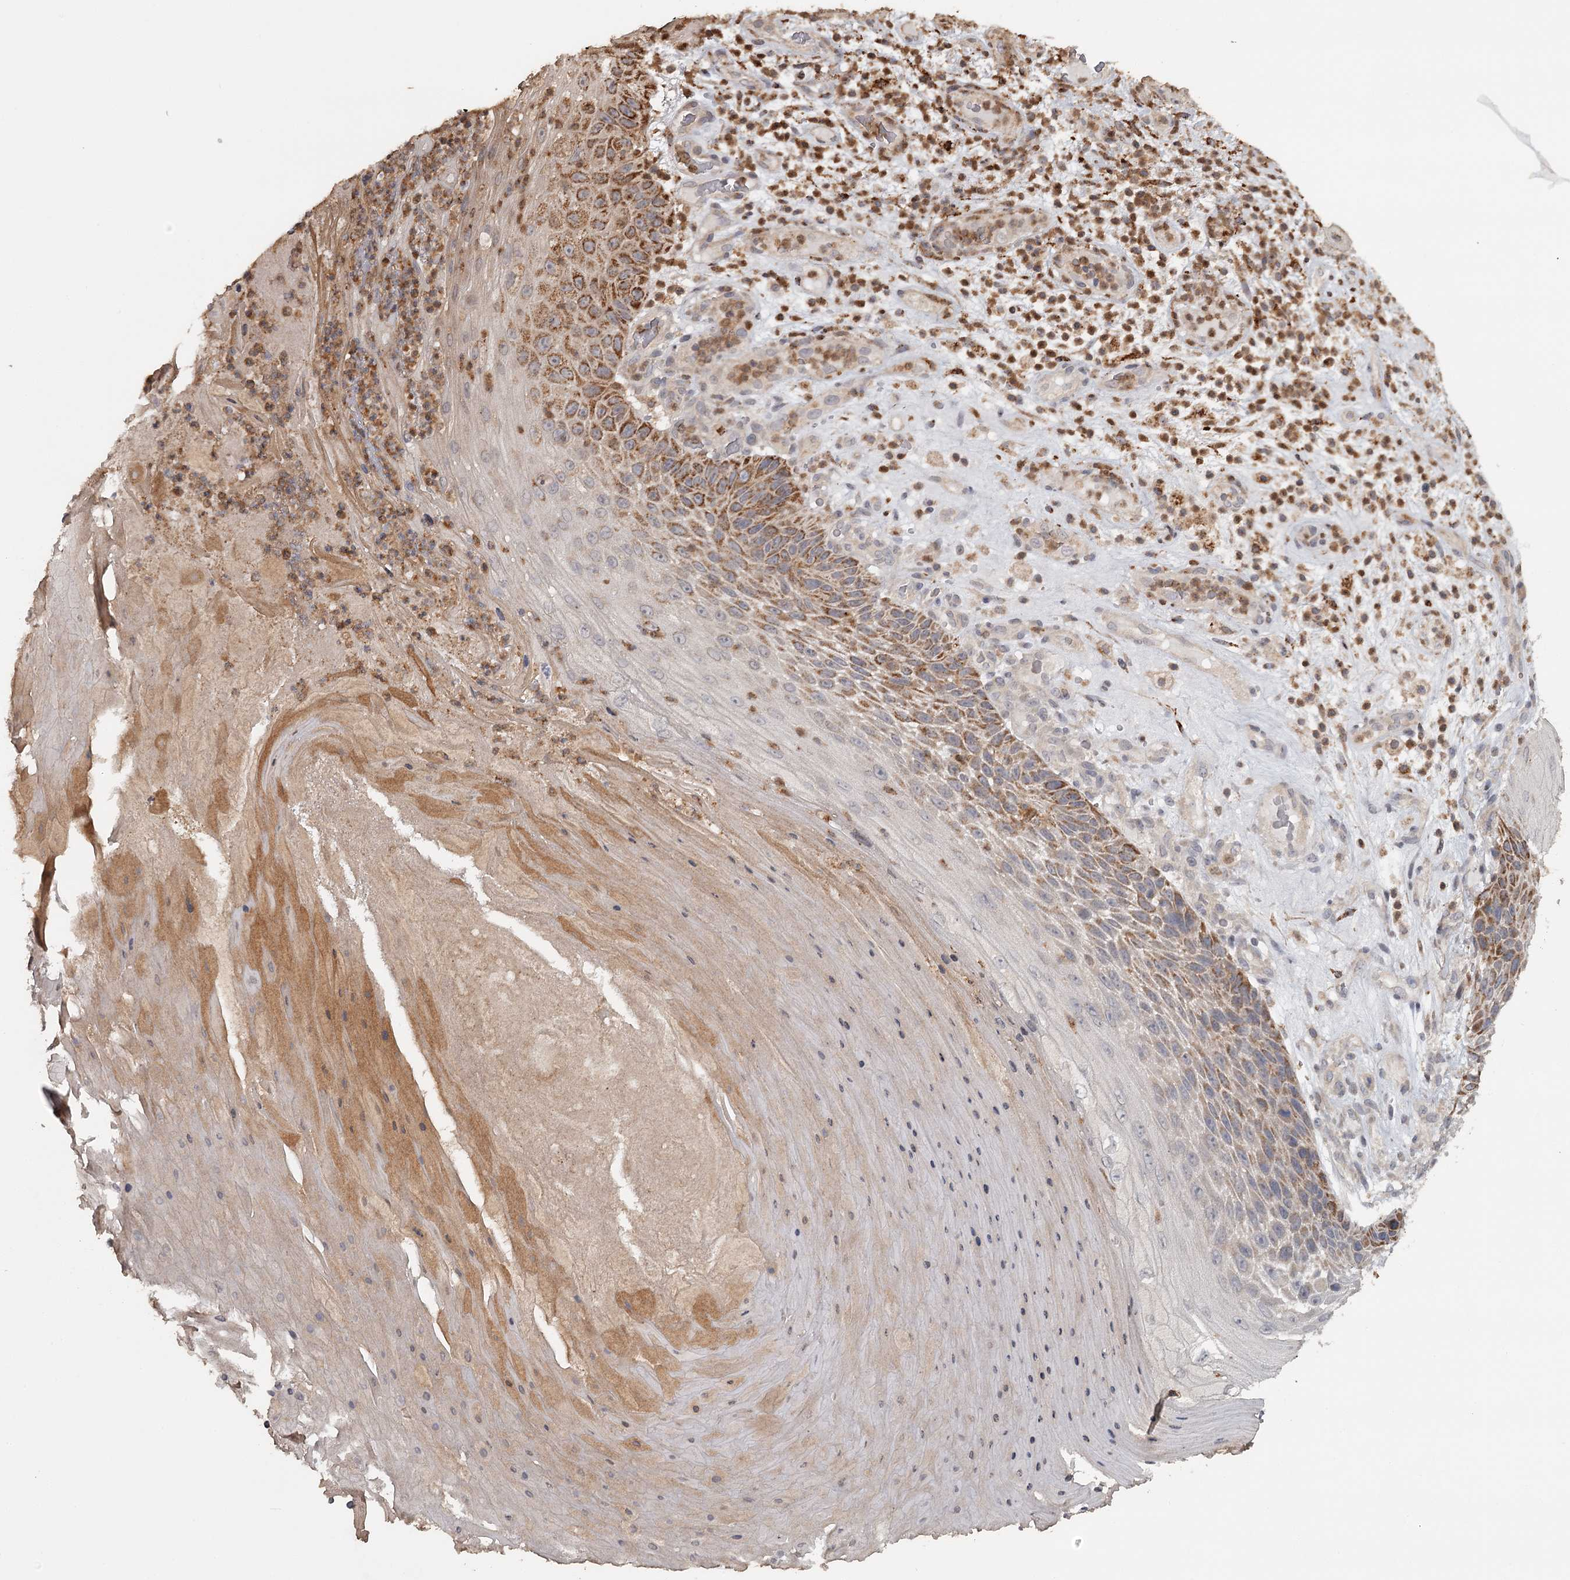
{"staining": {"intensity": "moderate", "quantity": "25%-75%", "location": "cytoplasmic/membranous"}, "tissue": "skin cancer", "cell_type": "Tumor cells", "image_type": "cancer", "snomed": [{"axis": "morphology", "description": "Squamous cell carcinoma, NOS"}, {"axis": "topography", "description": "Skin"}], "caption": "This micrograph displays immunohistochemistry staining of human skin squamous cell carcinoma, with medium moderate cytoplasmic/membranous positivity in about 25%-75% of tumor cells.", "gene": "FAXC", "patient": {"sex": "female", "age": 88}}